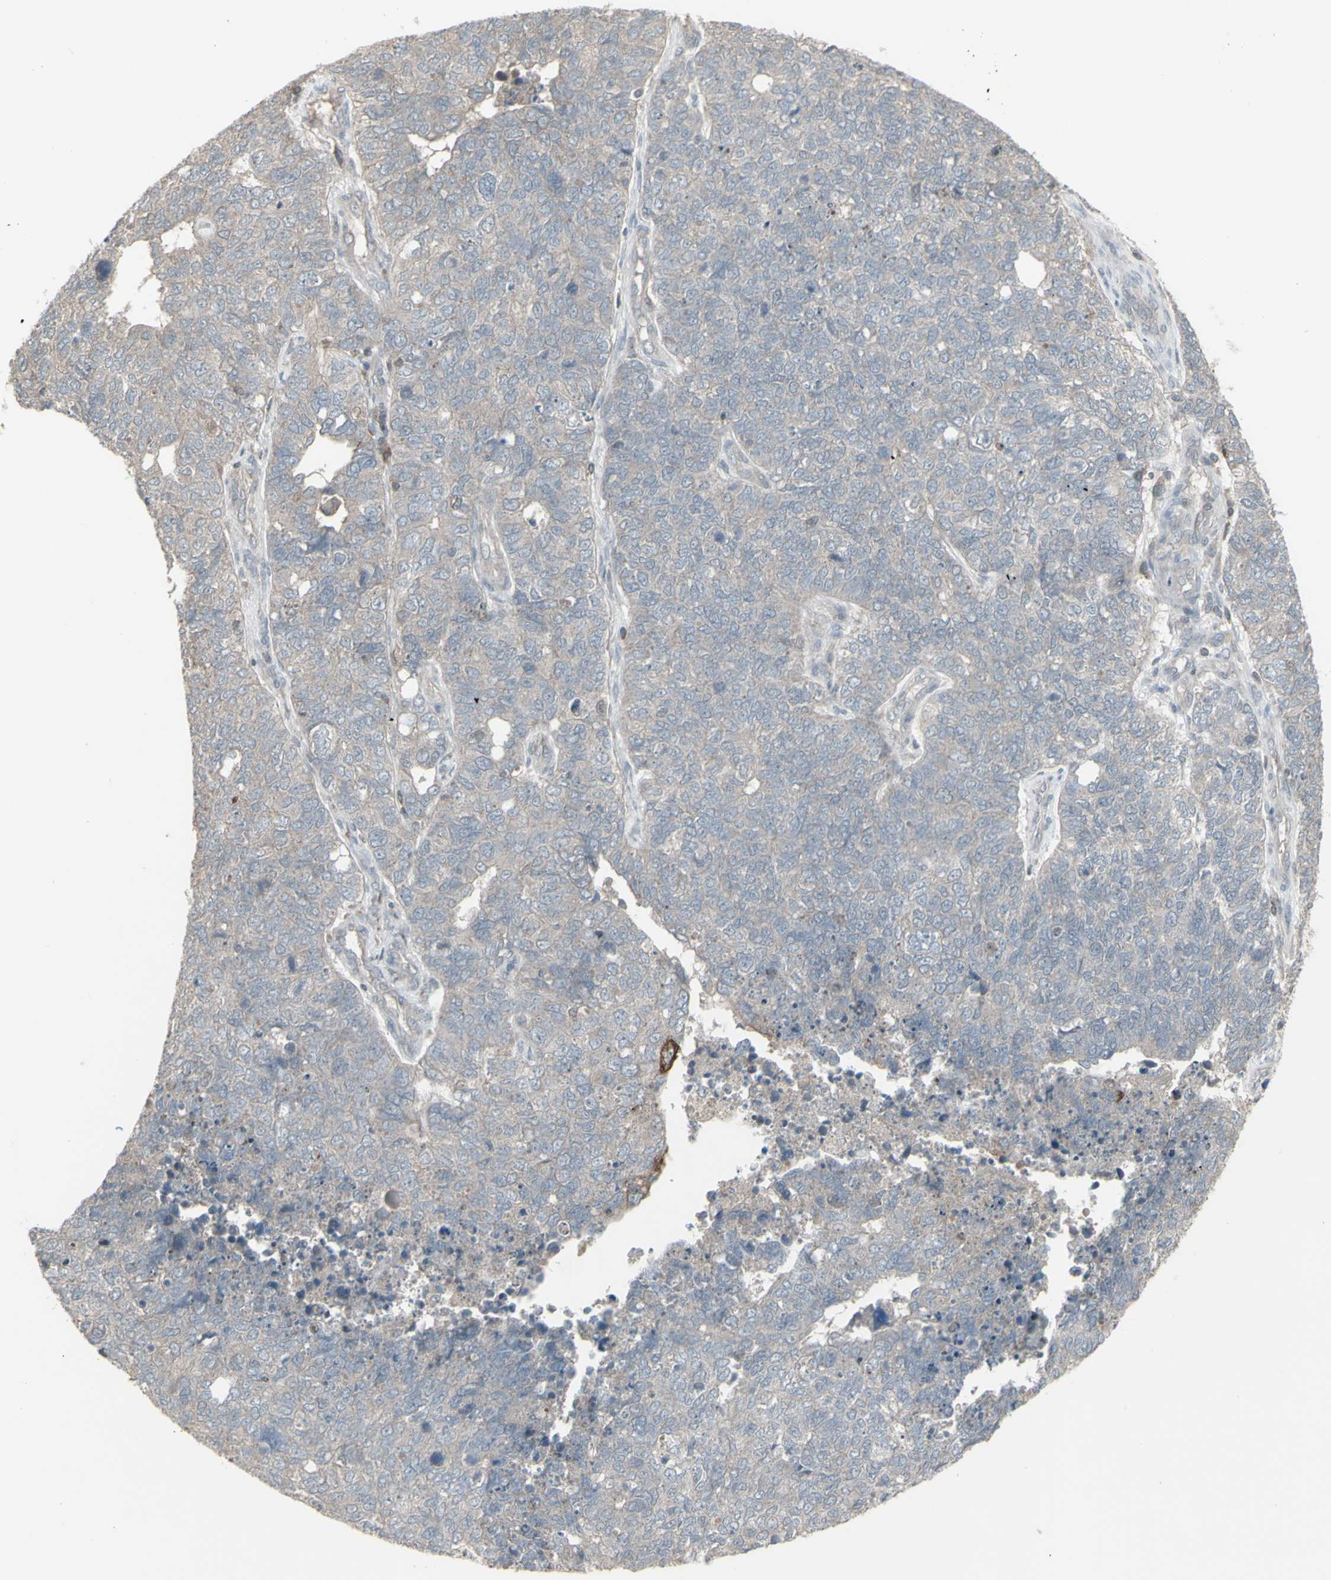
{"staining": {"intensity": "negative", "quantity": "none", "location": "none"}, "tissue": "cervical cancer", "cell_type": "Tumor cells", "image_type": "cancer", "snomed": [{"axis": "morphology", "description": "Squamous cell carcinoma, NOS"}, {"axis": "topography", "description": "Cervix"}], "caption": "Immunohistochemical staining of cervical cancer (squamous cell carcinoma) shows no significant staining in tumor cells. (Brightfield microscopy of DAB IHC at high magnification).", "gene": "CSK", "patient": {"sex": "female", "age": 63}}